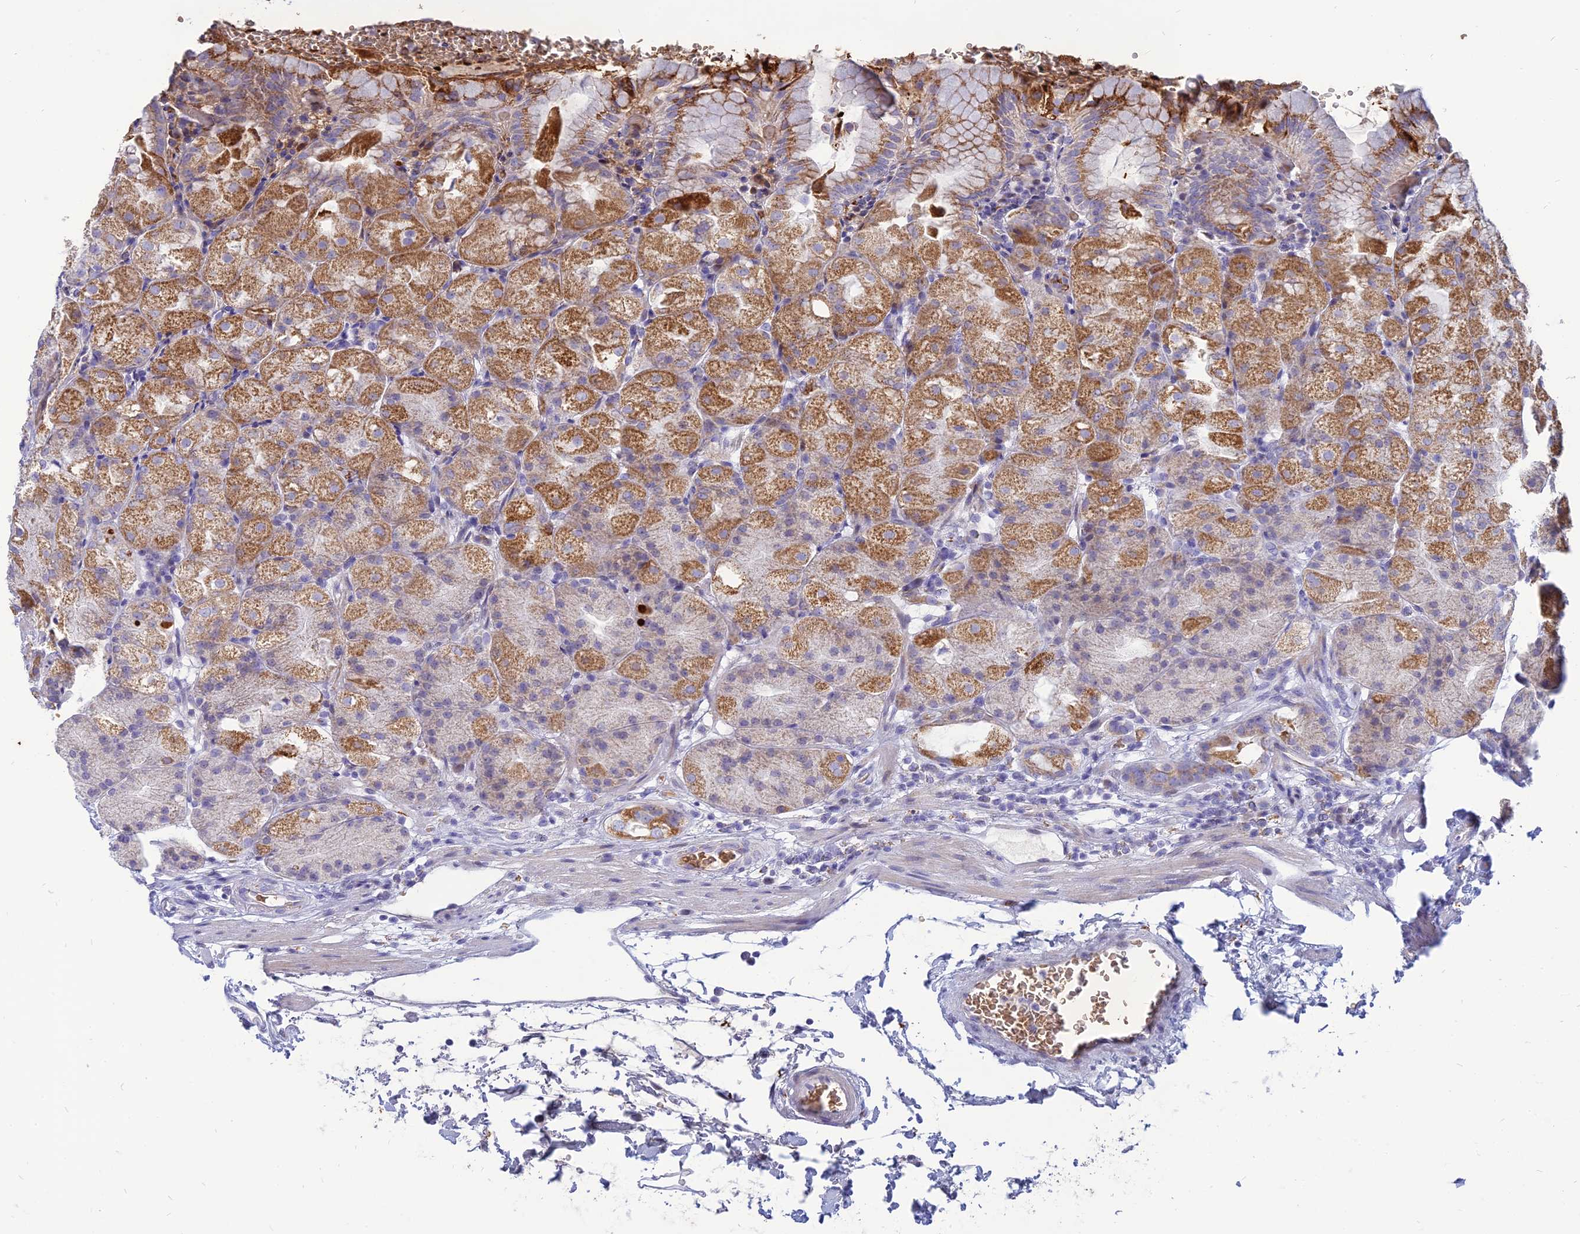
{"staining": {"intensity": "moderate", "quantity": "25%-75%", "location": "cytoplasmic/membranous"}, "tissue": "stomach", "cell_type": "Glandular cells", "image_type": "normal", "snomed": [{"axis": "morphology", "description": "Normal tissue, NOS"}, {"axis": "topography", "description": "Stomach, upper"}, {"axis": "topography", "description": "Stomach, lower"}], "caption": "Immunohistochemistry (DAB) staining of normal stomach demonstrates moderate cytoplasmic/membranous protein positivity in about 25%-75% of glandular cells. The protein of interest is shown in brown color, while the nuclei are stained blue.", "gene": "HHAT", "patient": {"sex": "male", "age": 62}}